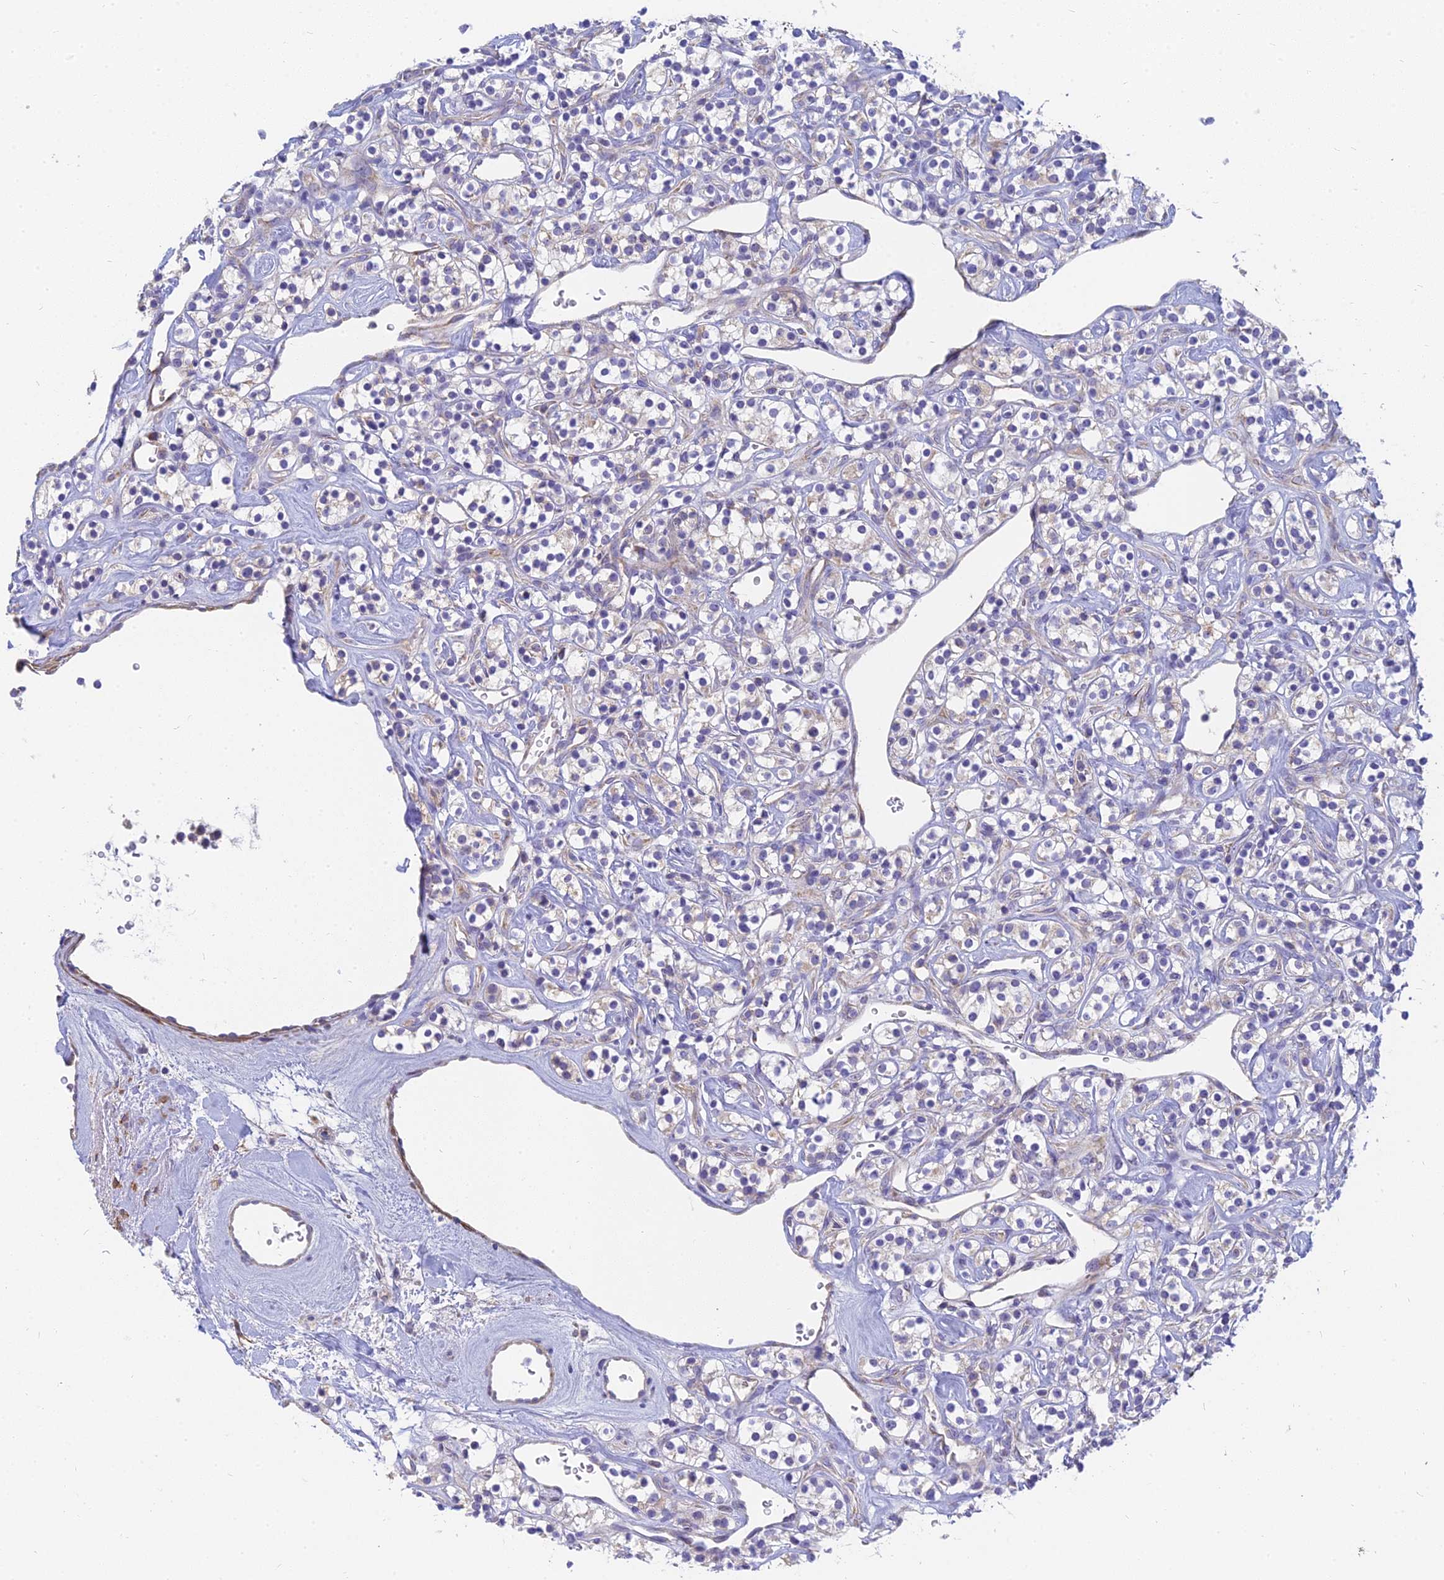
{"staining": {"intensity": "weak", "quantity": "<25%", "location": "cytoplasmic/membranous"}, "tissue": "renal cancer", "cell_type": "Tumor cells", "image_type": "cancer", "snomed": [{"axis": "morphology", "description": "Adenocarcinoma, NOS"}, {"axis": "topography", "description": "Kidney"}], "caption": "Histopathology image shows no protein positivity in tumor cells of adenocarcinoma (renal) tissue.", "gene": "MRPL15", "patient": {"sex": "male", "age": 77}}